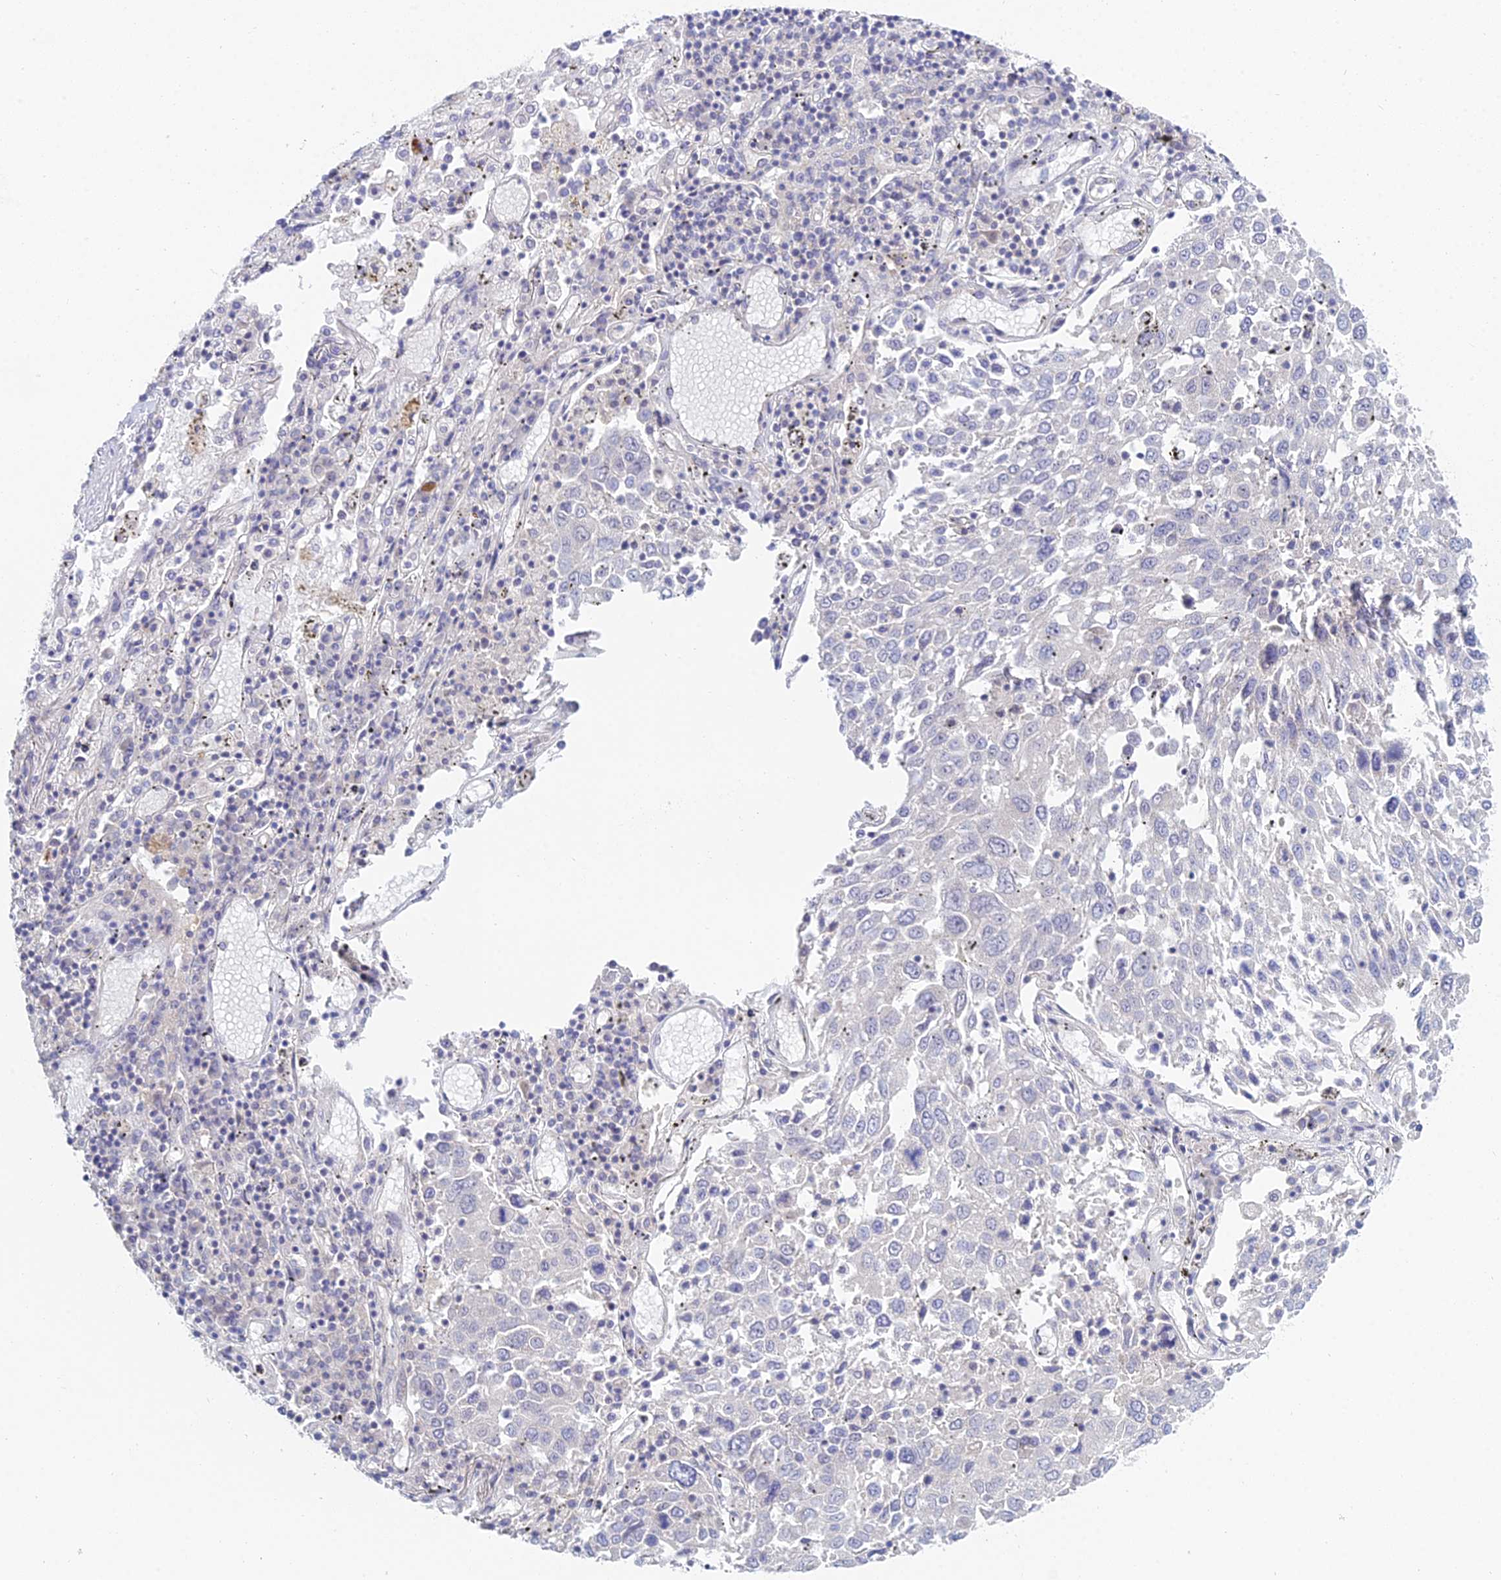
{"staining": {"intensity": "negative", "quantity": "none", "location": "none"}, "tissue": "lung cancer", "cell_type": "Tumor cells", "image_type": "cancer", "snomed": [{"axis": "morphology", "description": "Squamous cell carcinoma, NOS"}, {"axis": "topography", "description": "Lung"}], "caption": "This is an IHC micrograph of lung squamous cell carcinoma. There is no expression in tumor cells.", "gene": "METTL26", "patient": {"sex": "male", "age": 65}}